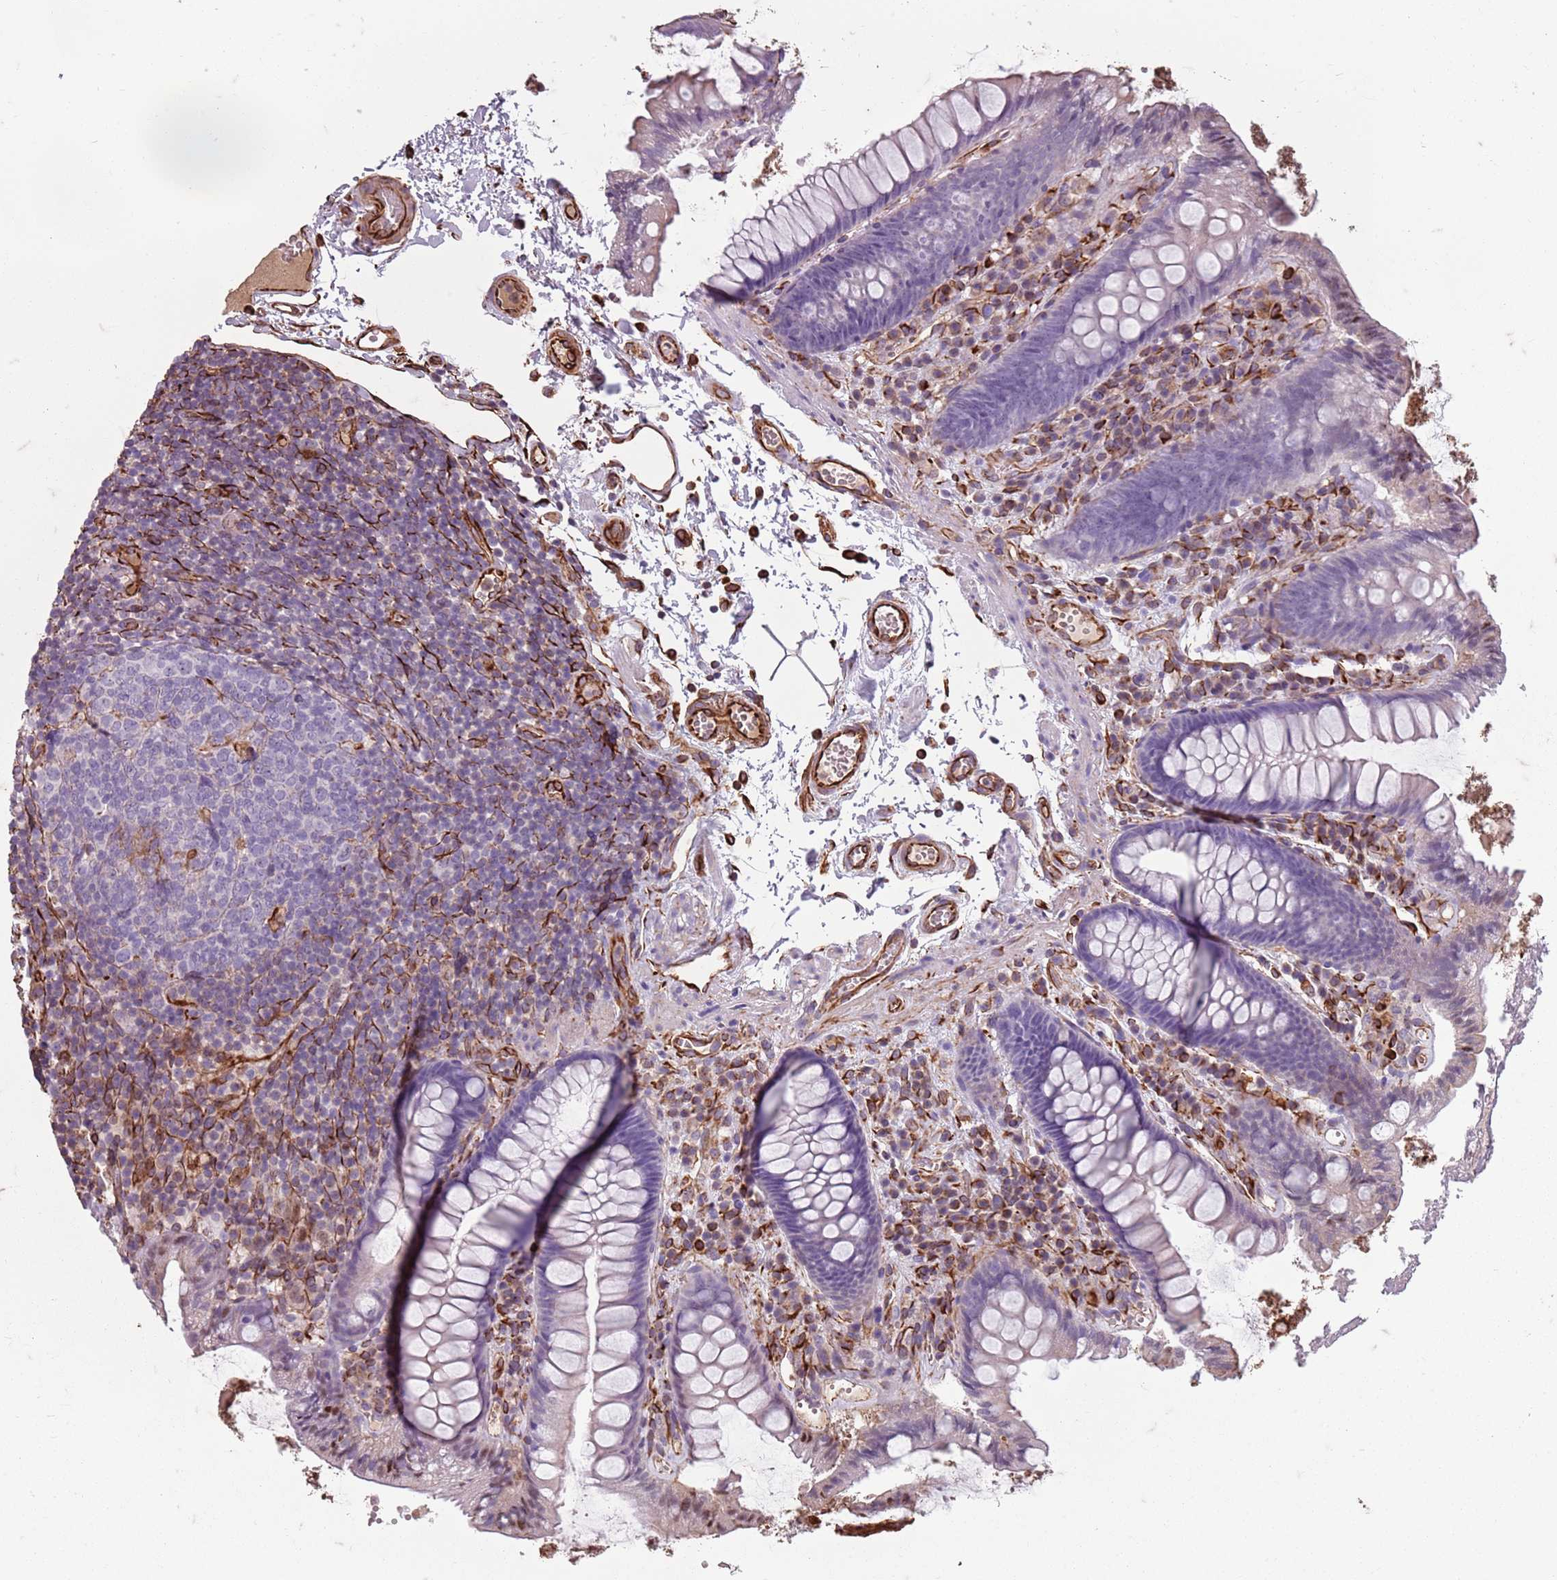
{"staining": {"intensity": "strong", "quantity": ">75%", "location": "cytoplasmic/membranous"}, "tissue": "colon", "cell_type": "Endothelial cells", "image_type": "normal", "snomed": [{"axis": "morphology", "description": "Normal tissue, NOS"}, {"axis": "topography", "description": "Colon"}], "caption": "An immunohistochemistry (IHC) photomicrograph of unremarkable tissue is shown. Protein staining in brown highlights strong cytoplasmic/membranous positivity in colon within endothelial cells.", "gene": "TAS2R38", "patient": {"sex": "male", "age": 84}}